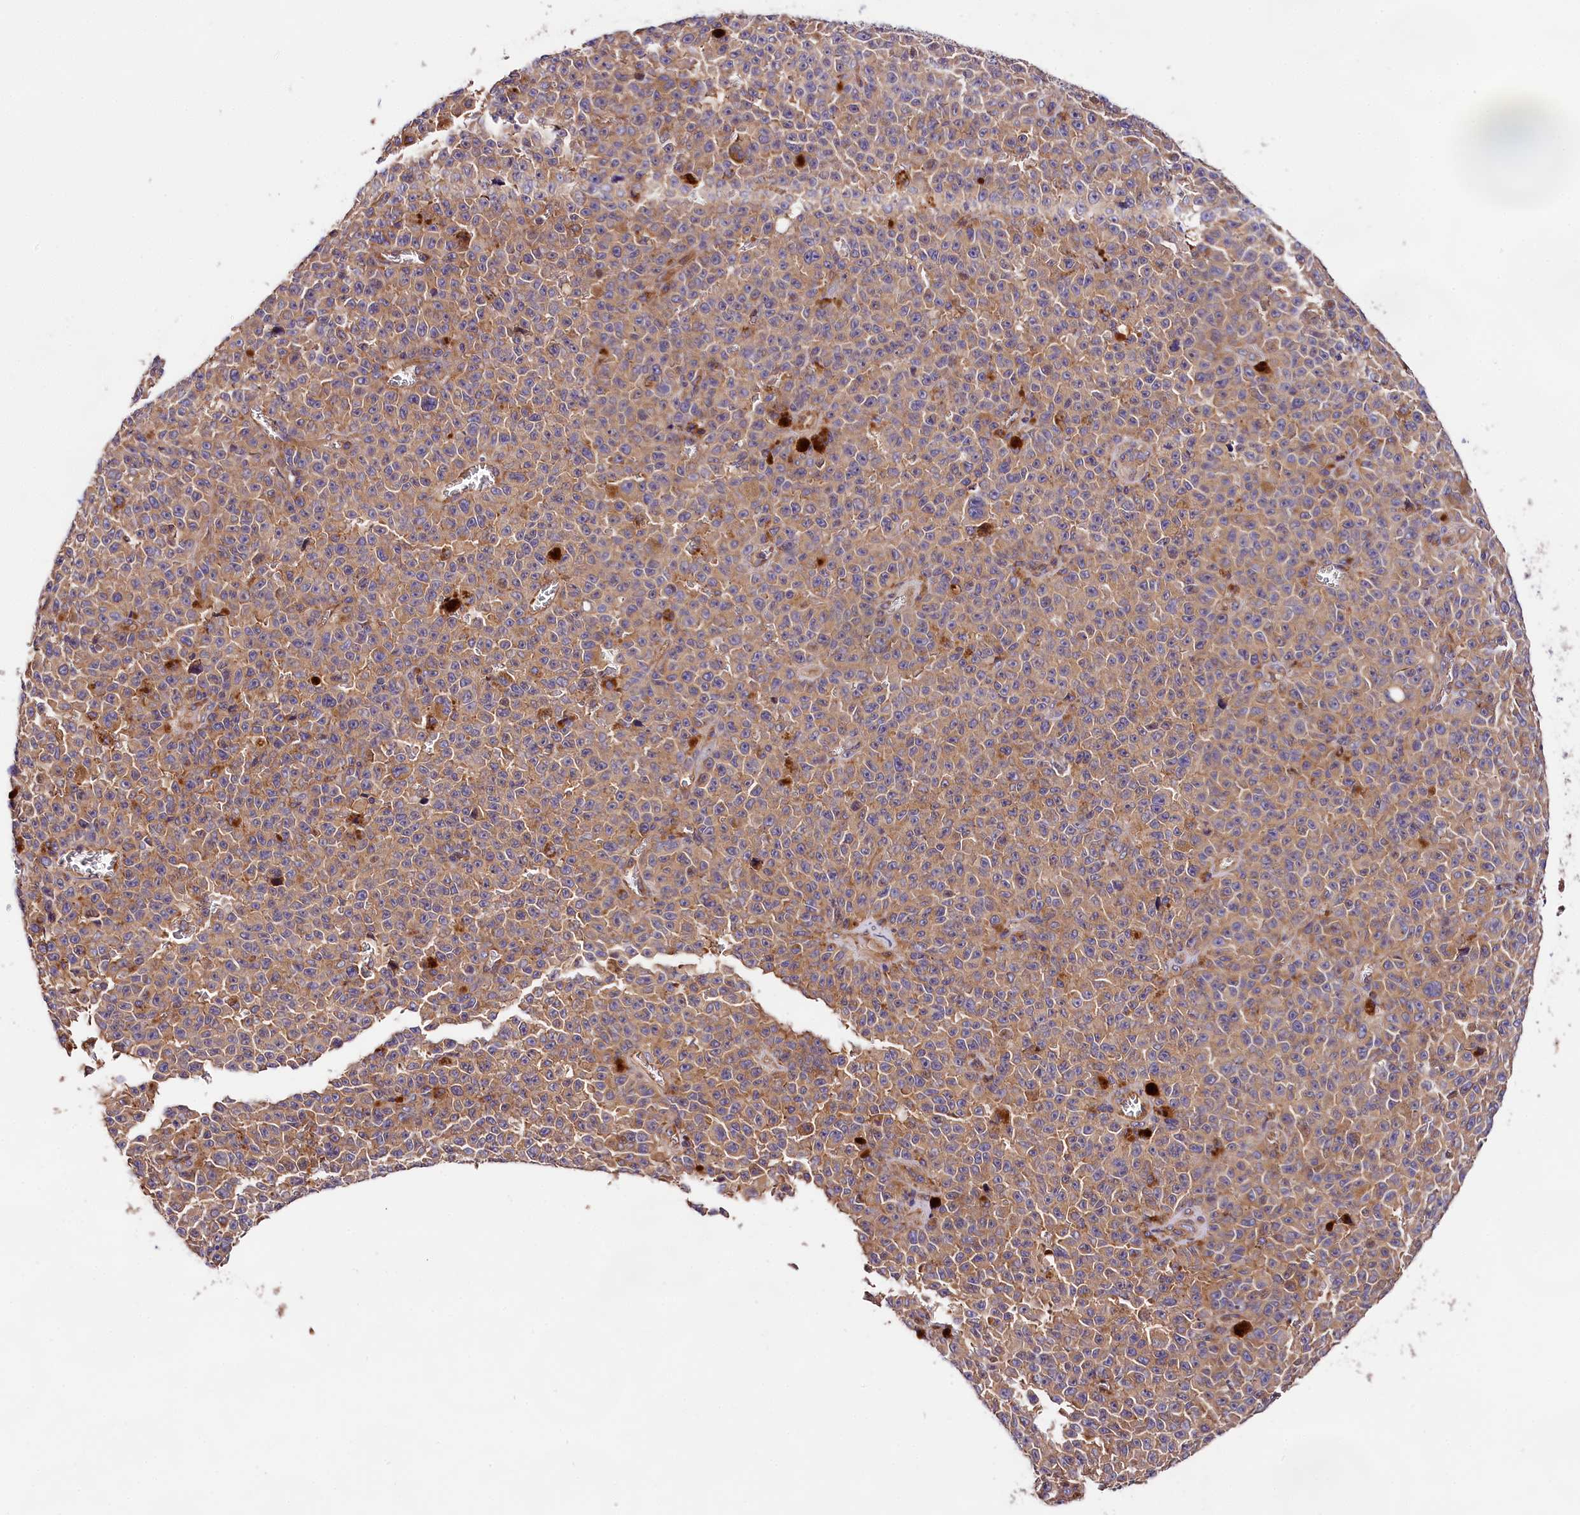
{"staining": {"intensity": "weak", "quantity": ">75%", "location": "cytoplasmic/membranous"}, "tissue": "melanoma", "cell_type": "Tumor cells", "image_type": "cancer", "snomed": [{"axis": "morphology", "description": "Malignant melanoma, NOS"}, {"axis": "topography", "description": "Skin"}], "caption": "Weak cytoplasmic/membranous protein expression is present in about >75% of tumor cells in melanoma.", "gene": "SPG11", "patient": {"sex": "female", "age": 82}}